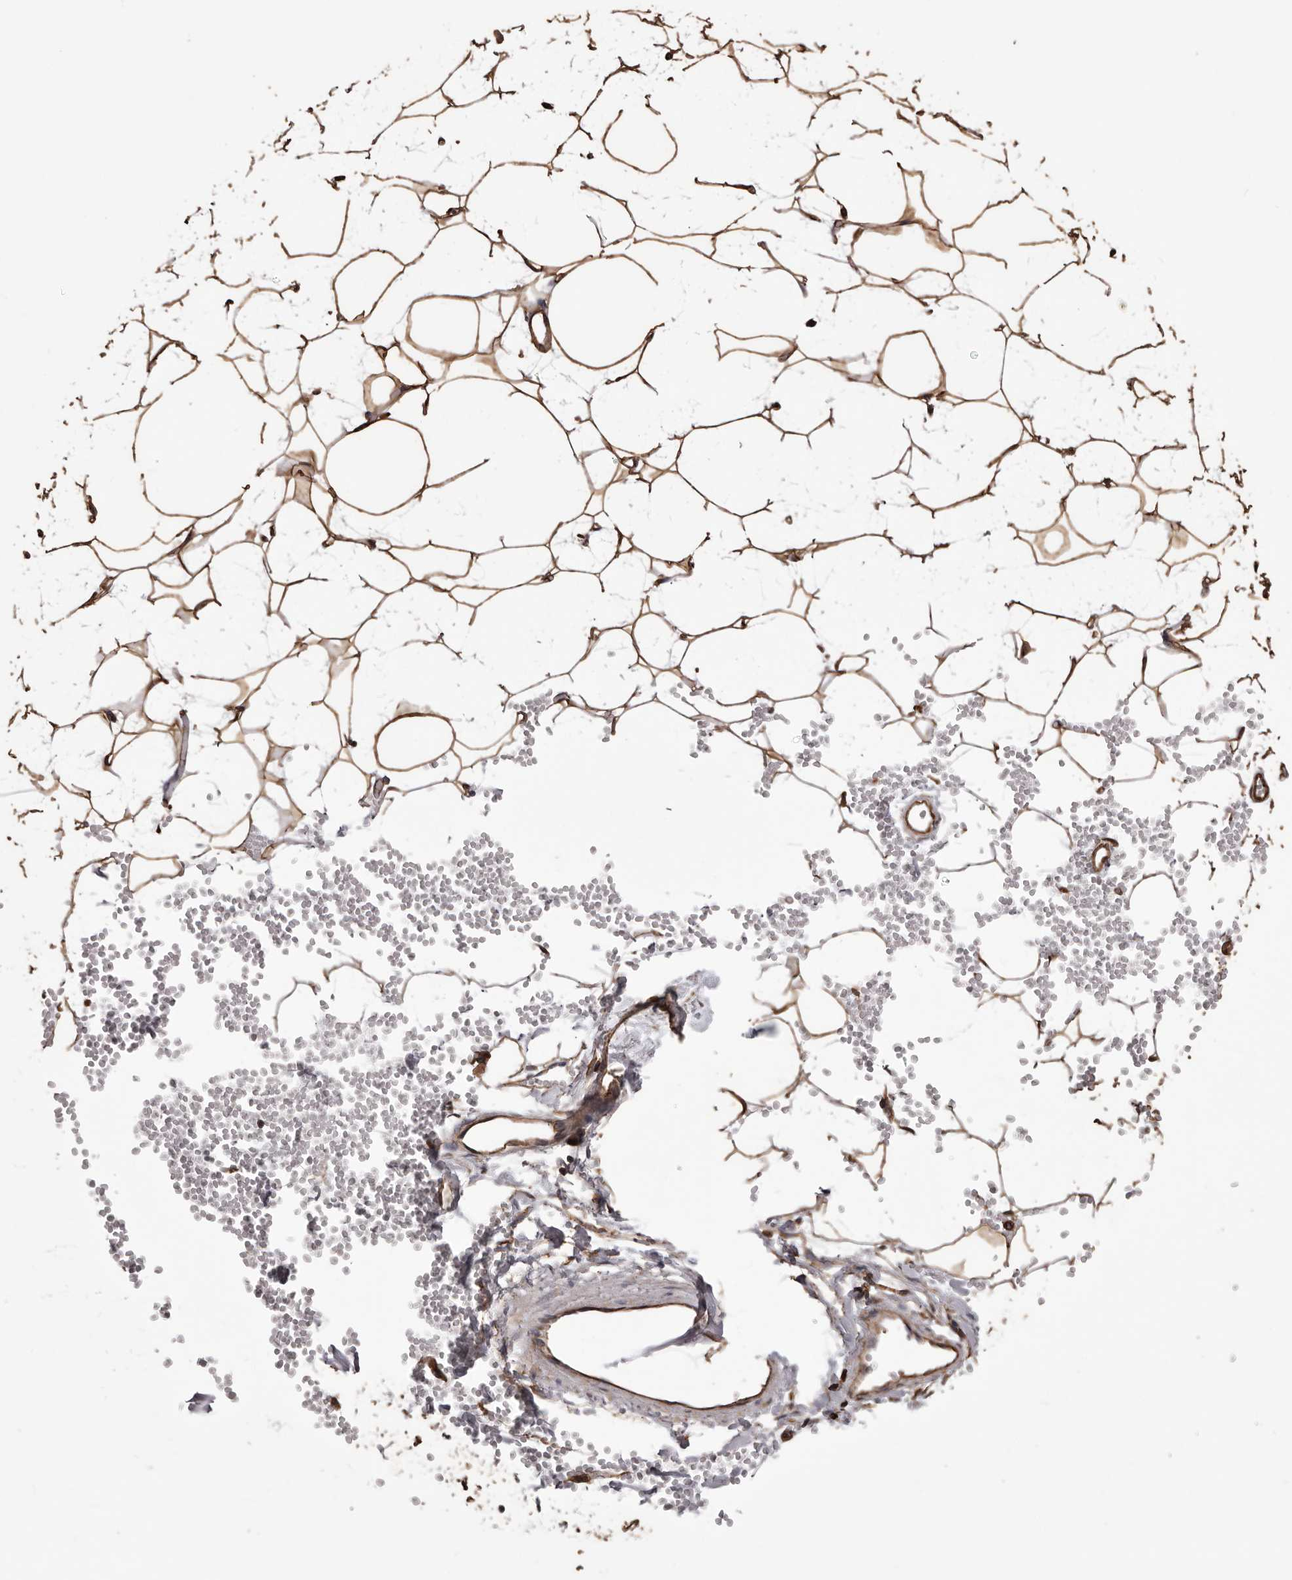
{"staining": {"intensity": "moderate", "quantity": ">75%", "location": "cytoplasmic/membranous"}, "tissue": "adipose tissue", "cell_type": "Adipocytes", "image_type": "normal", "snomed": [{"axis": "morphology", "description": "Normal tissue, NOS"}, {"axis": "topography", "description": "Breast"}], "caption": "Adipose tissue stained with immunohistochemistry (IHC) exhibits moderate cytoplasmic/membranous positivity in approximately >75% of adipocytes.", "gene": "CEP104", "patient": {"sex": "female", "age": 23}}